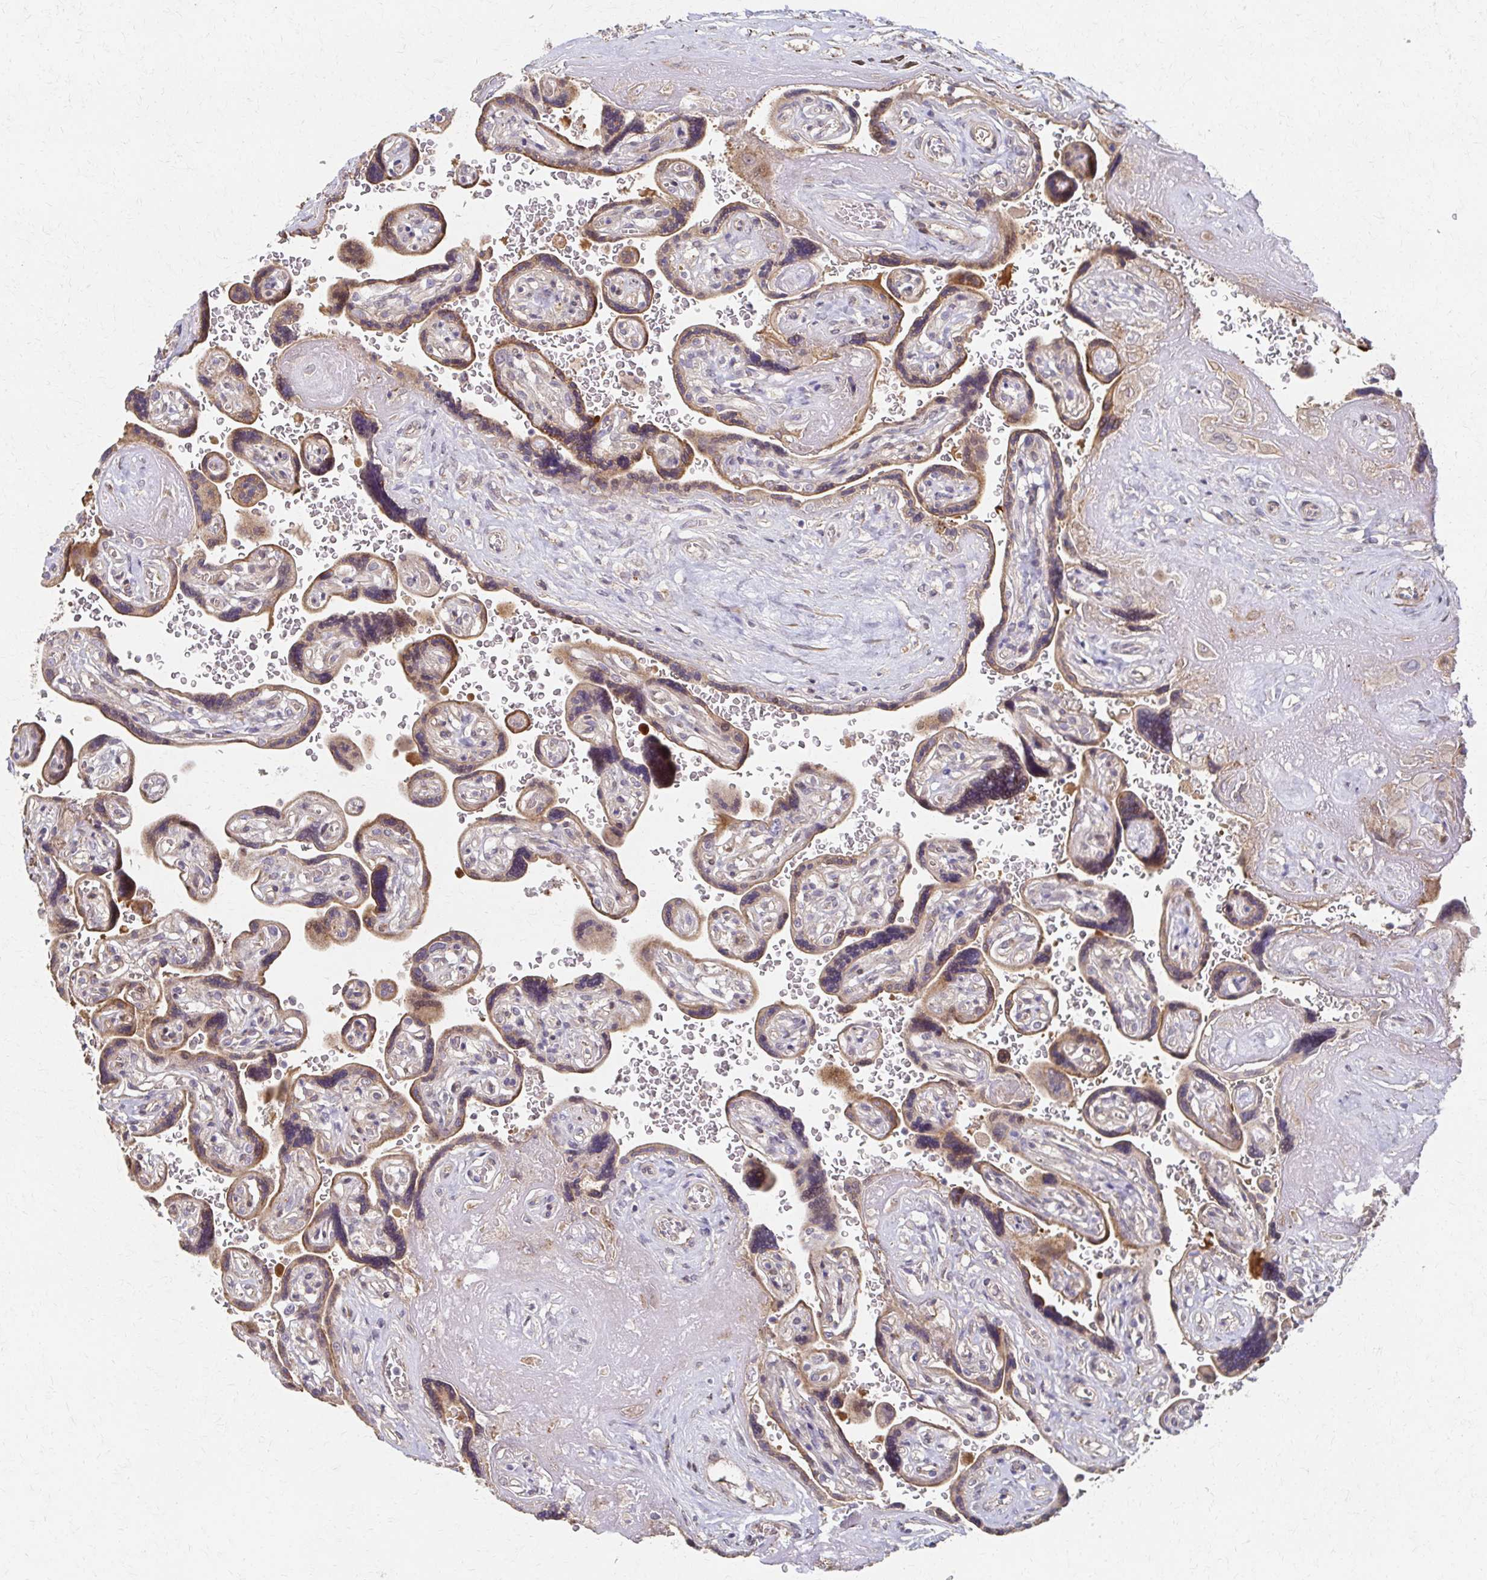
{"staining": {"intensity": "weak", "quantity": ">75%", "location": "cytoplasmic/membranous"}, "tissue": "placenta", "cell_type": "Decidual cells", "image_type": "normal", "snomed": [{"axis": "morphology", "description": "Normal tissue, NOS"}, {"axis": "topography", "description": "Placenta"}], "caption": "IHC image of unremarkable placenta: human placenta stained using IHC exhibits low levels of weak protein expression localized specifically in the cytoplasmic/membranous of decidual cells, appearing as a cytoplasmic/membranous brown color.", "gene": "EOLA1", "patient": {"sex": "female", "age": 32}}